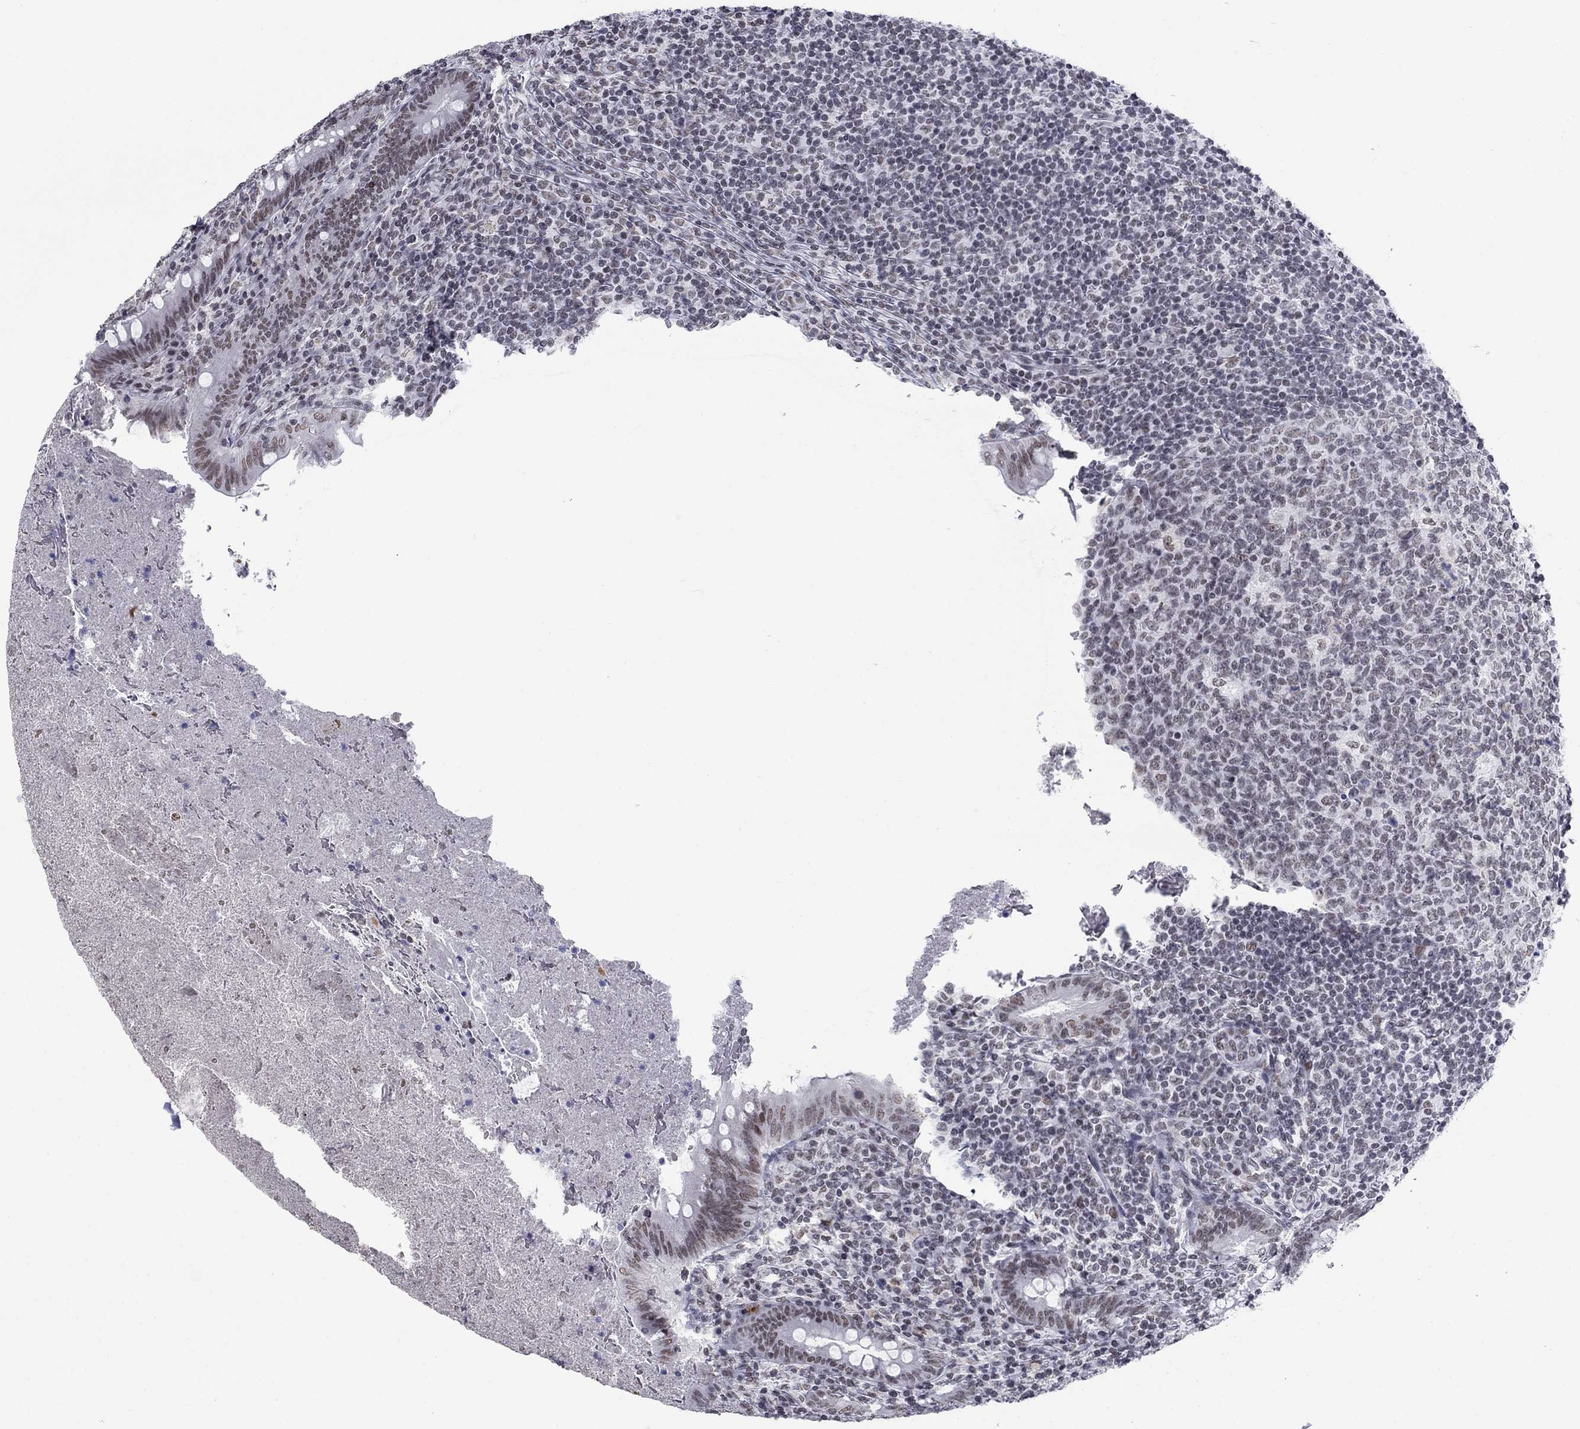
{"staining": {"intensity": "moderate", "quantity": "<25%", "location": "nuclear"}, "tissue": "appendix", "cell_type": "Glandular cells", "image_type": "normal", "snomed": [{"axis": "morphology", "description": "Normal tissue, NOS"}, {"axis": "topography", "description": "Appendix"}], "caption": "Protein staining by immunohistochemistry exhibits moderate nuclear expression in about <25% of glandular cells in unremarkable appendix.", "gene": "NPAS3", "patient": {"sex": "male", "age": 47}}